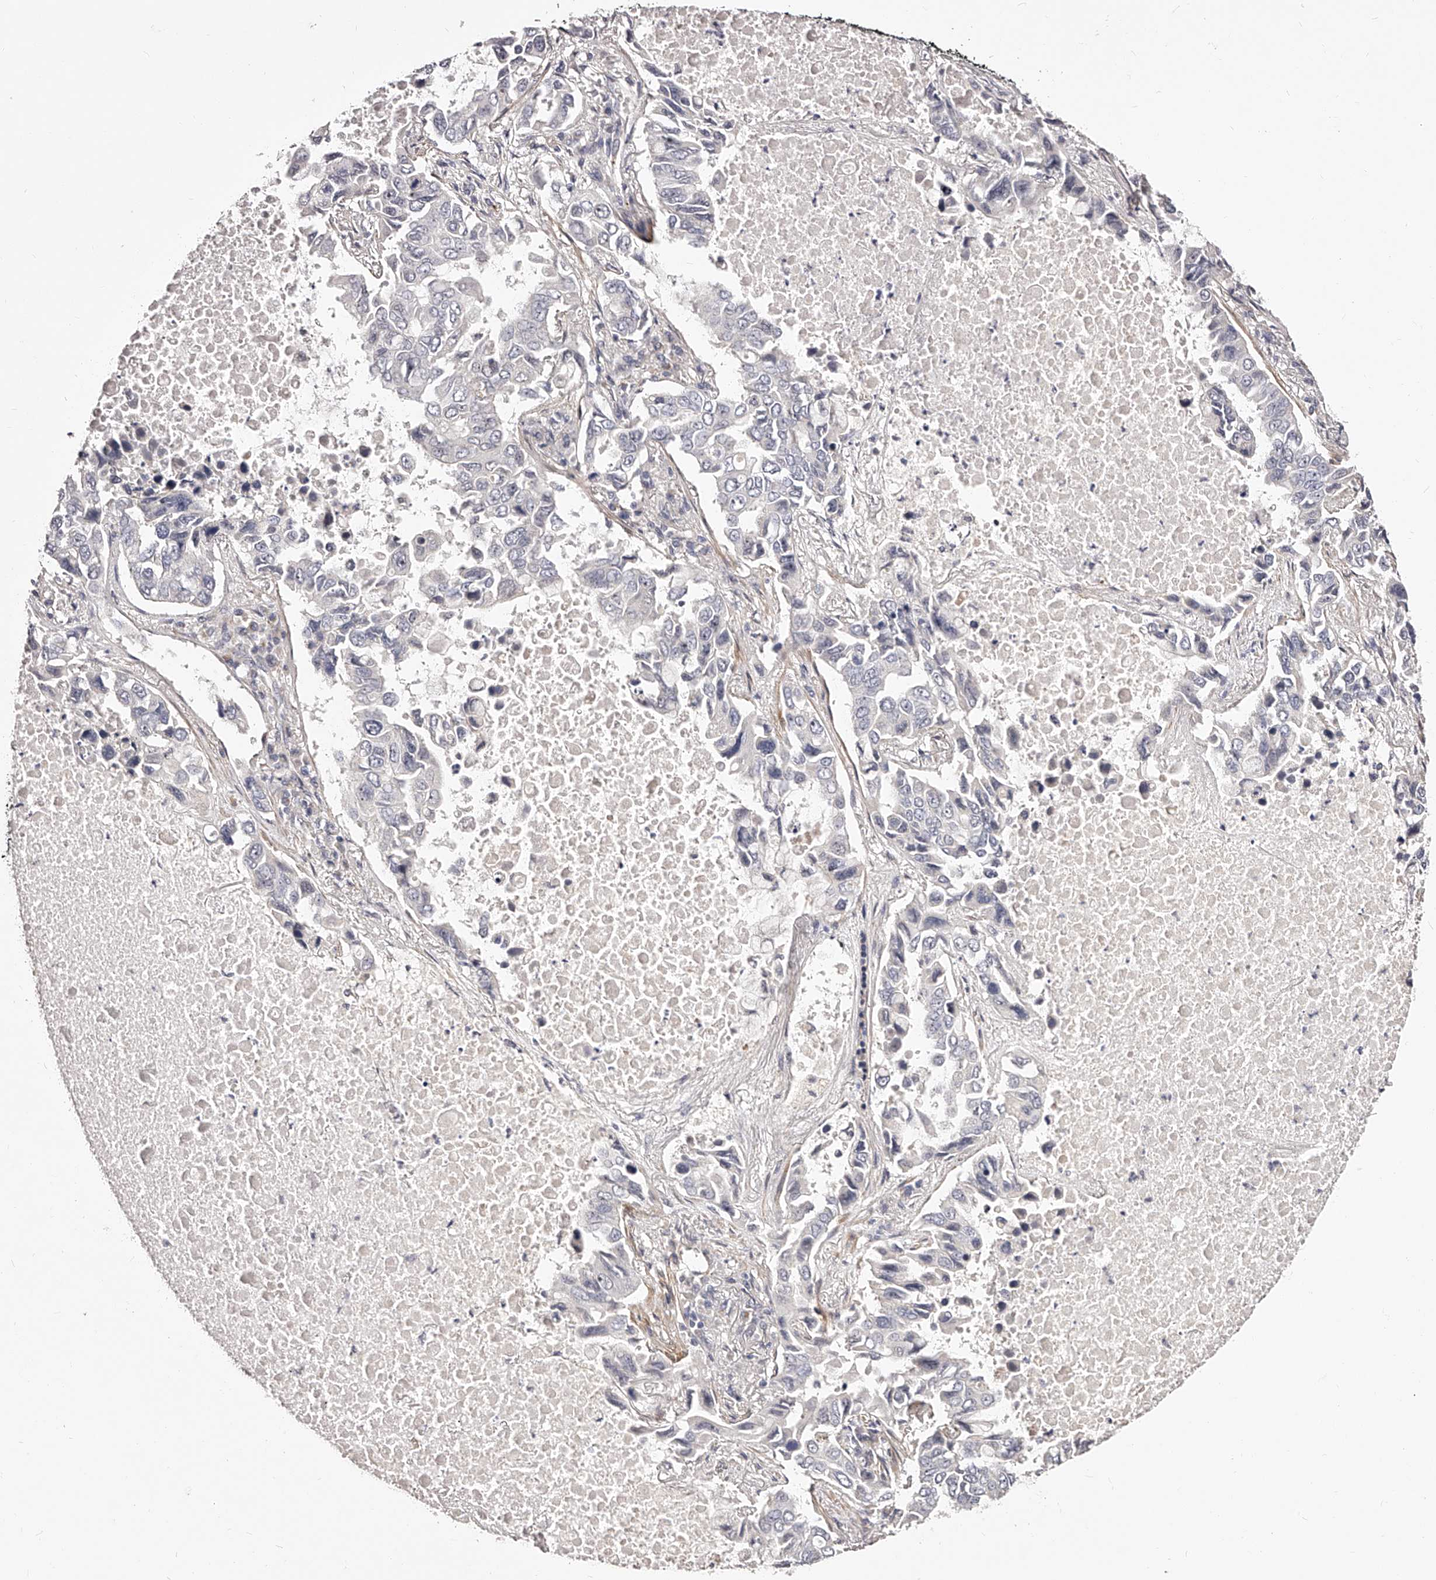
{"staining": {"intensity": "negative", "quantity": "none", "location": "none"}, "tissue": "lung cancer", "cell_type": "Tumor cells", "image_type": "cancer", "snomed": [{"axis": "morphology", "description": "Adenocarcinoma, NOS"}, {"axis": "topography", "description": "Lung"}], "caption": "IHC photomicrograph of human lung cancer (adenocarcinoma) stained for a protein (brown), which shows no positivity in tumor cells.", "gene": "ZNF502", "patient": {"sex": "male", "age": 64}}